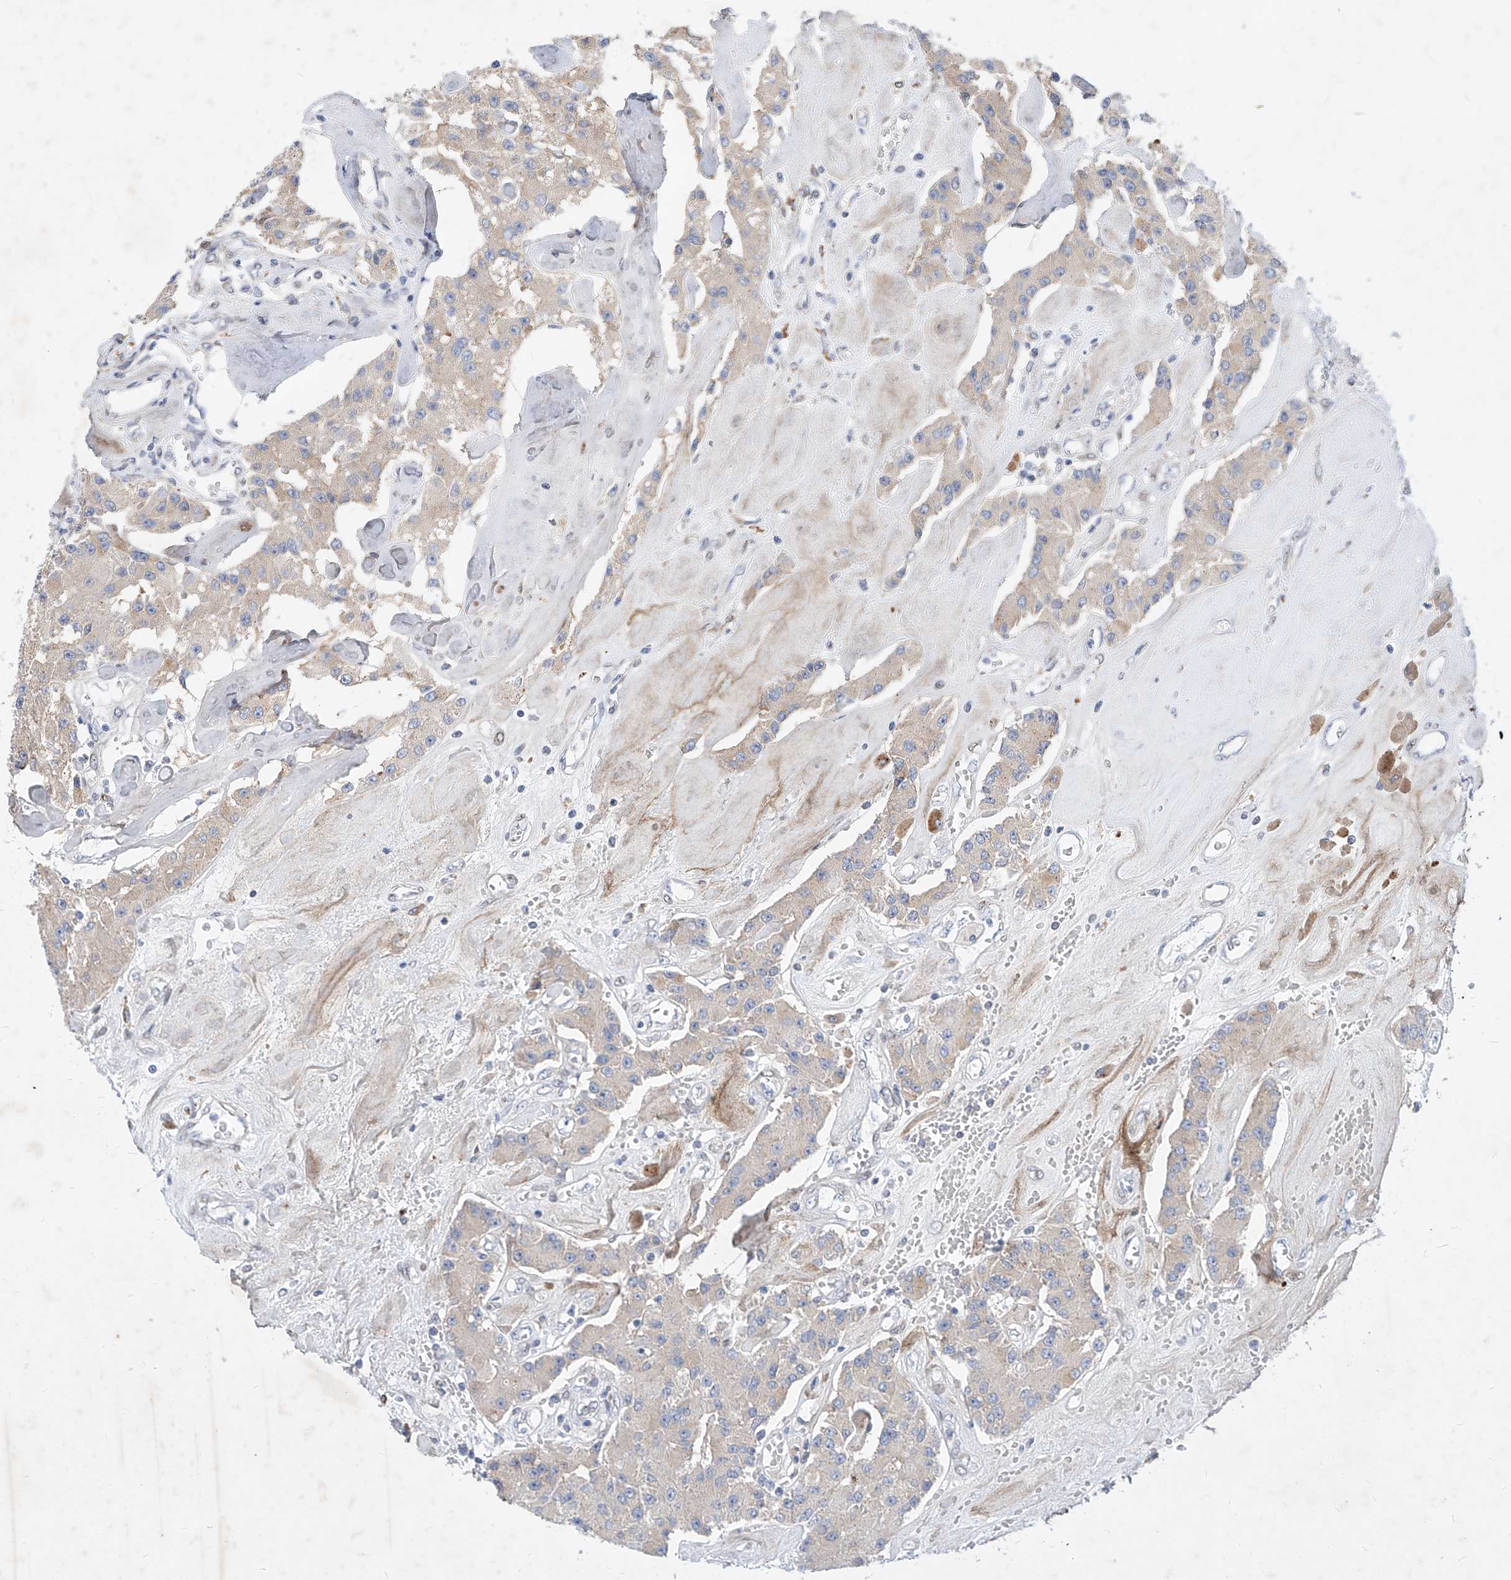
{"staining": {"intensity": "negative", "quantity": "none", "location": "none"}, "tissue": "carcinoid", "cell_type": "Tumor cells", "image_type": "cancer", "snomed": [{"axis": "morphology", "description": "Carcinoid, malignant, NOS"}, {"axis": "topography", "description": "Pancreas"}], "caption": "DAB (3,3'-diaminobenzidine) immunohistochemical staining of human malignant carcinoid exhibits no significant expression in tumor cells. (DAB immunohistochemistry, high magnification).", "gene": "MX2", "patient": {"sex": "male", "age": 41}}